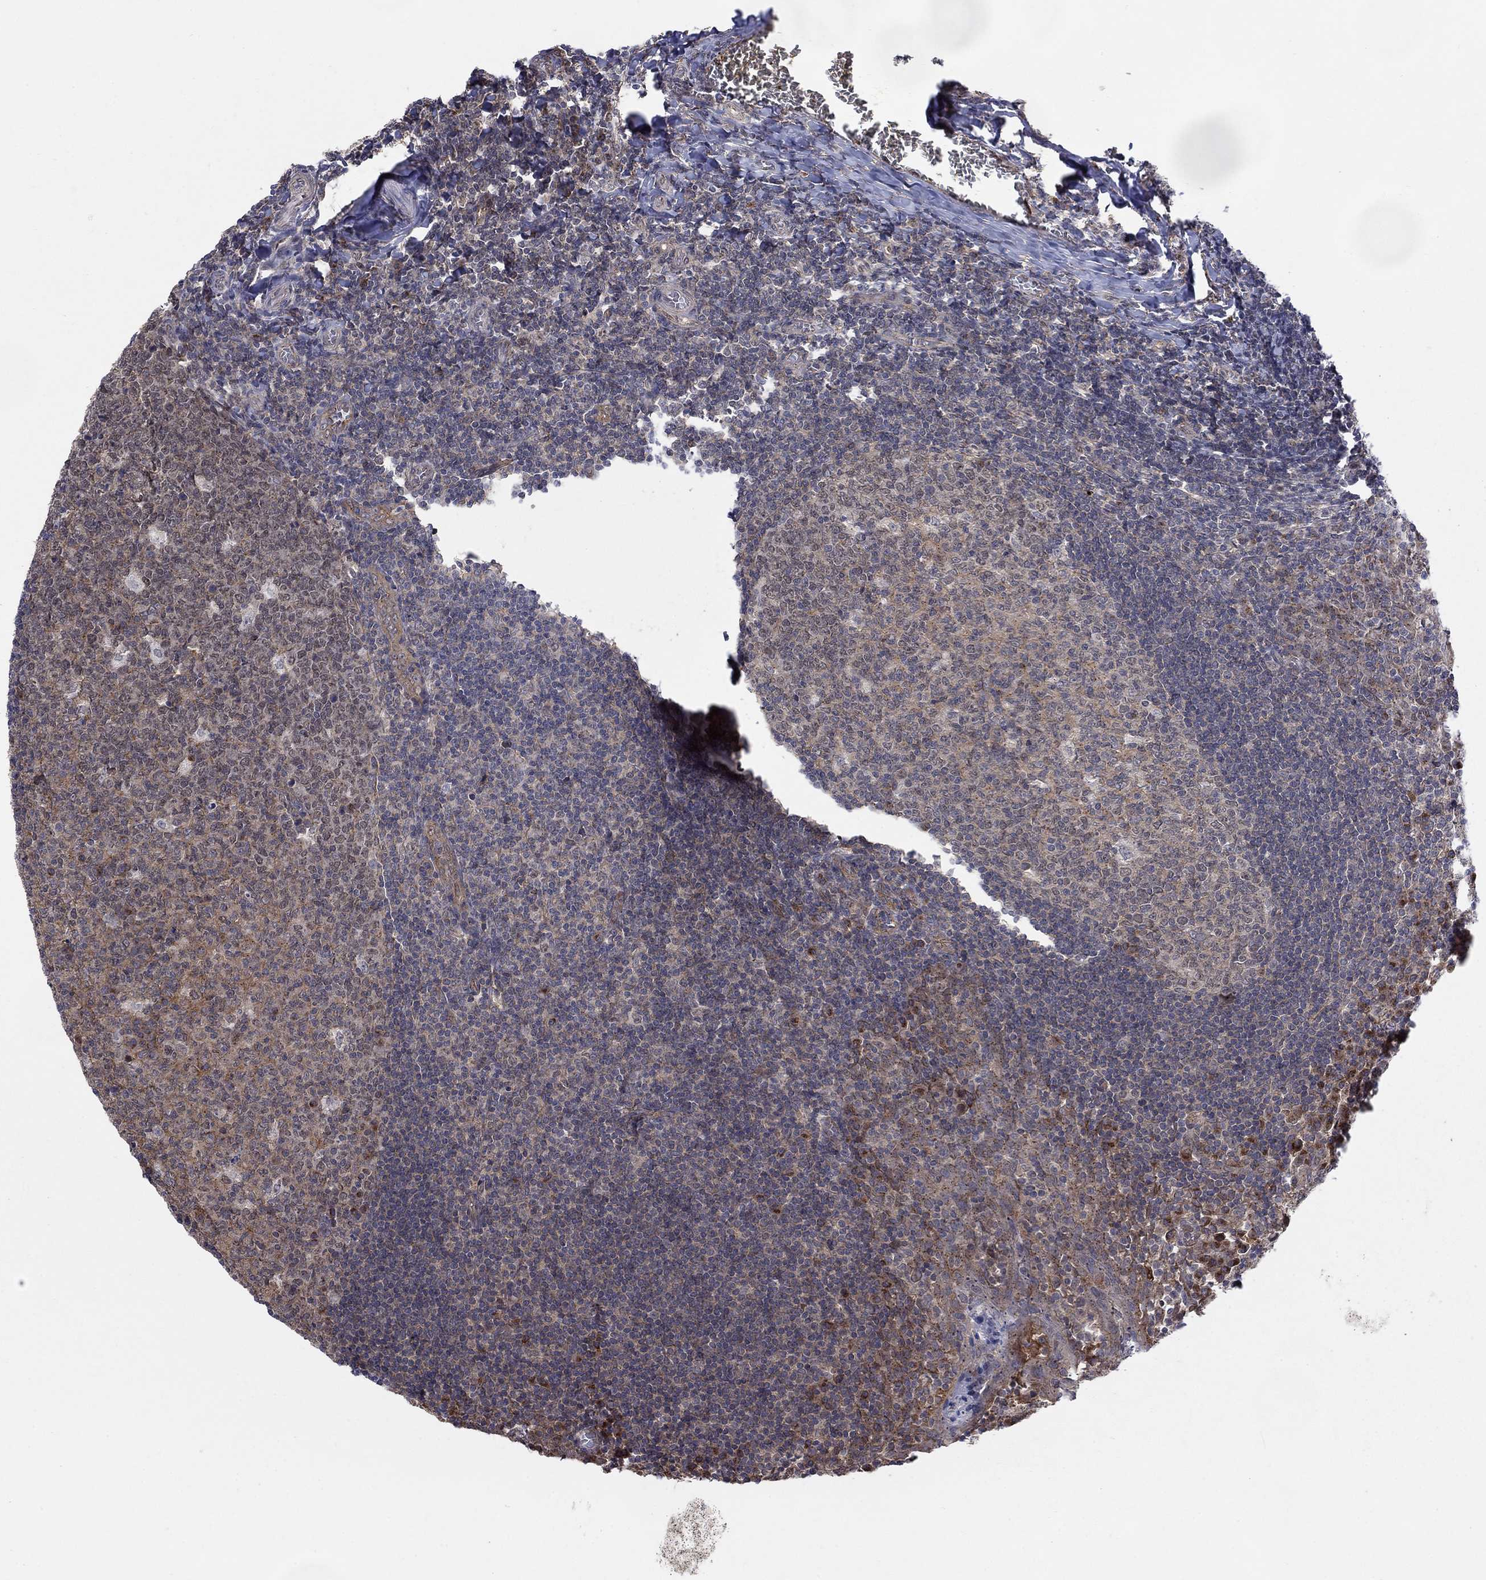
{"staining": {"intensity": "moderate", "quantity": "<25%", "location": "cytoplasmic/membranous"}, "tissue": "tonsil", "cell_type": "Germinal center cells", "image_type": "normal", "snomed": [{"axis": "morphology", "description": "Normal tissue, NOS"}, {"axis": "topography", "description": "Tonsil"}], "caption": "Tonsil stained with a brown dye shows moderate cytoplasmic/membranous positive expression in about <25% of germinal center cells.", "gene": "SH3RF1", "patient": {"sex": "female", "age": 13}}